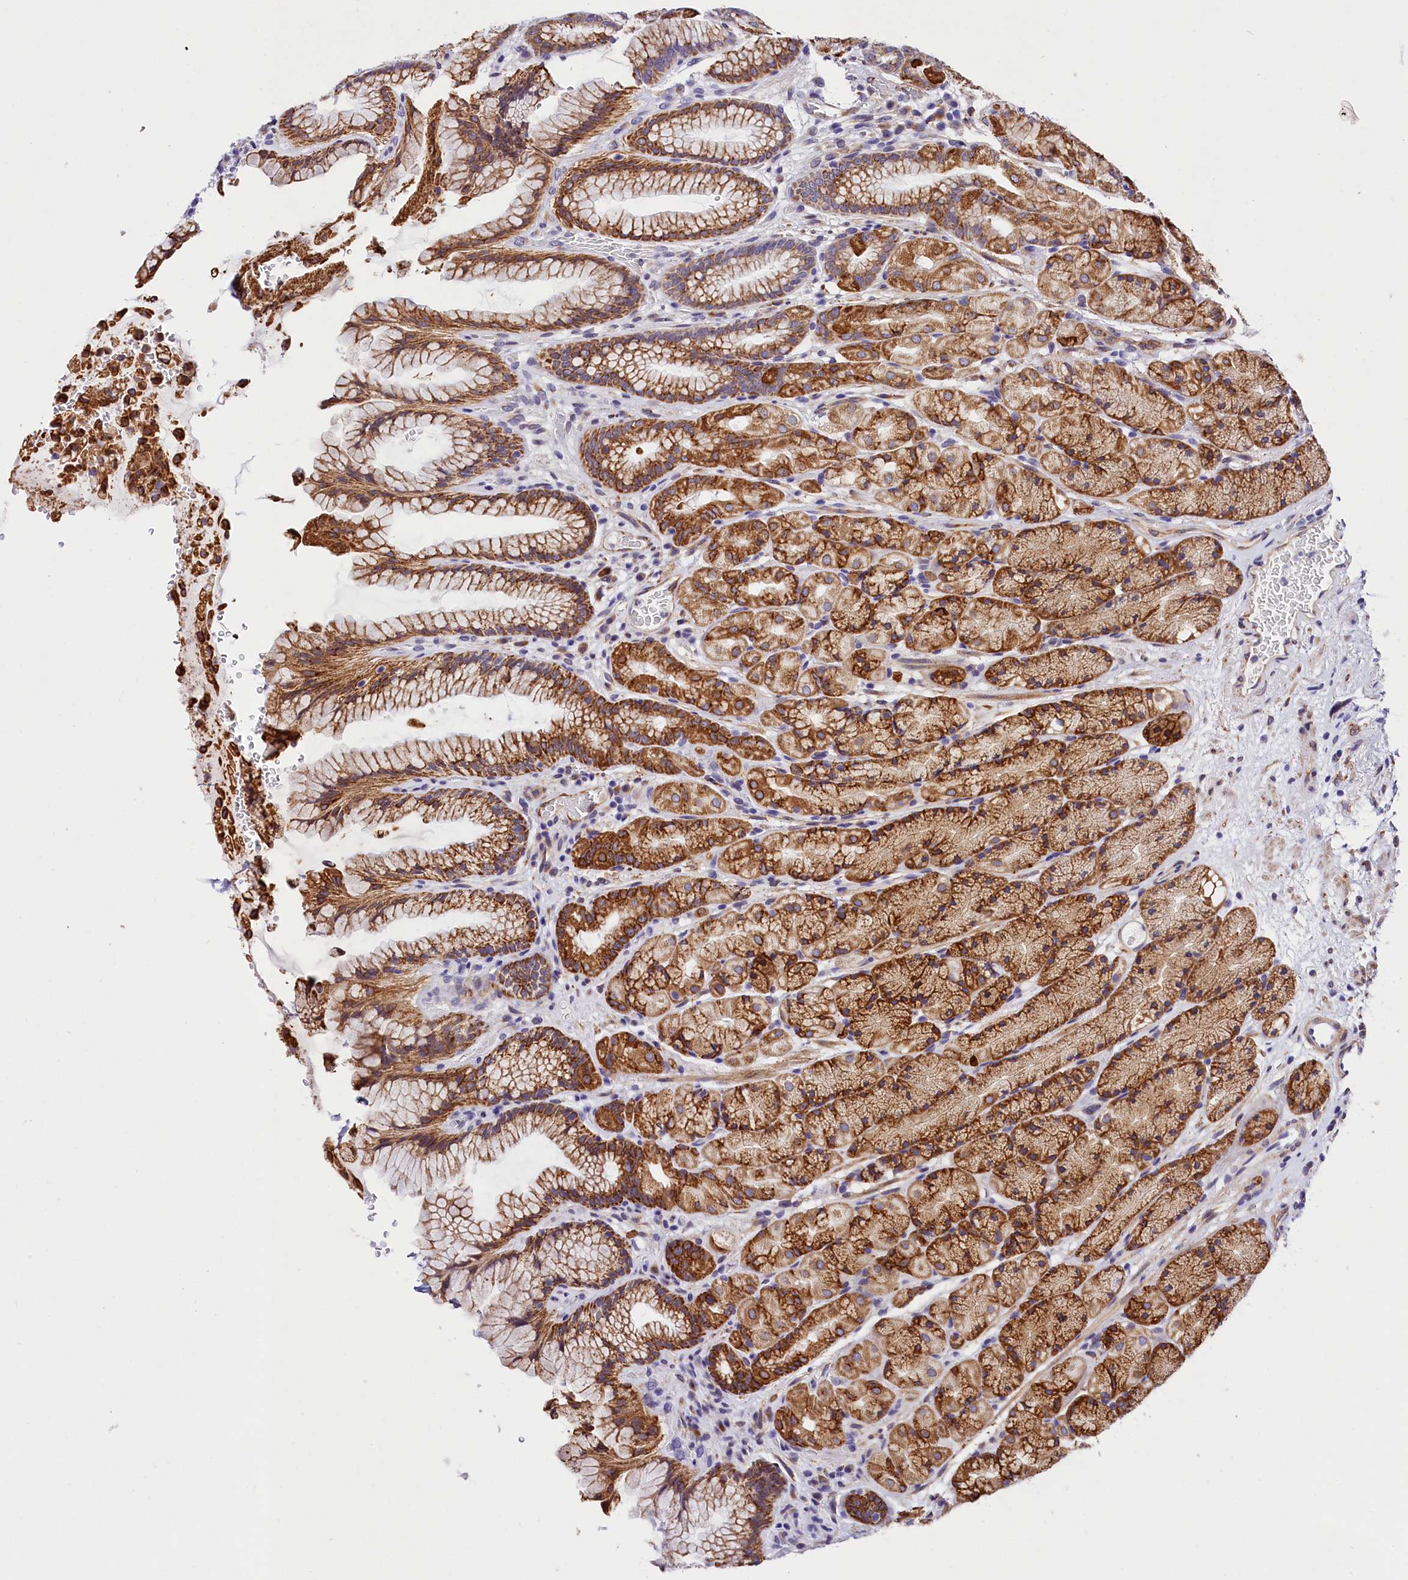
{"staining": {"intensity": "moderate", "quantity": ">75%", "location": "cytoplasmic/membranous"}, "tissue": "stomach", "cell_type": "Glandular cells", "image_type": "normal", "snomed": [{"axis": "morphology", "description": "Normal tissue, NOS"}, {"axis": "topography", "description": "Stomach"}], "caption": "Immunohistochemistry staining of unremarkable stomach, which shows medium levels of moderate cytoplasmic/membranous expression in approximately >75% of glandular cells indicating moderate cytoplasmic/membranous protein positivity. The staining was performed using DAB (brown) for protein detection and nuclei were counterstained in hematoxylin (blue).", "gene": "ITGA1", "patient": {"sex": "male", "age": 63}}